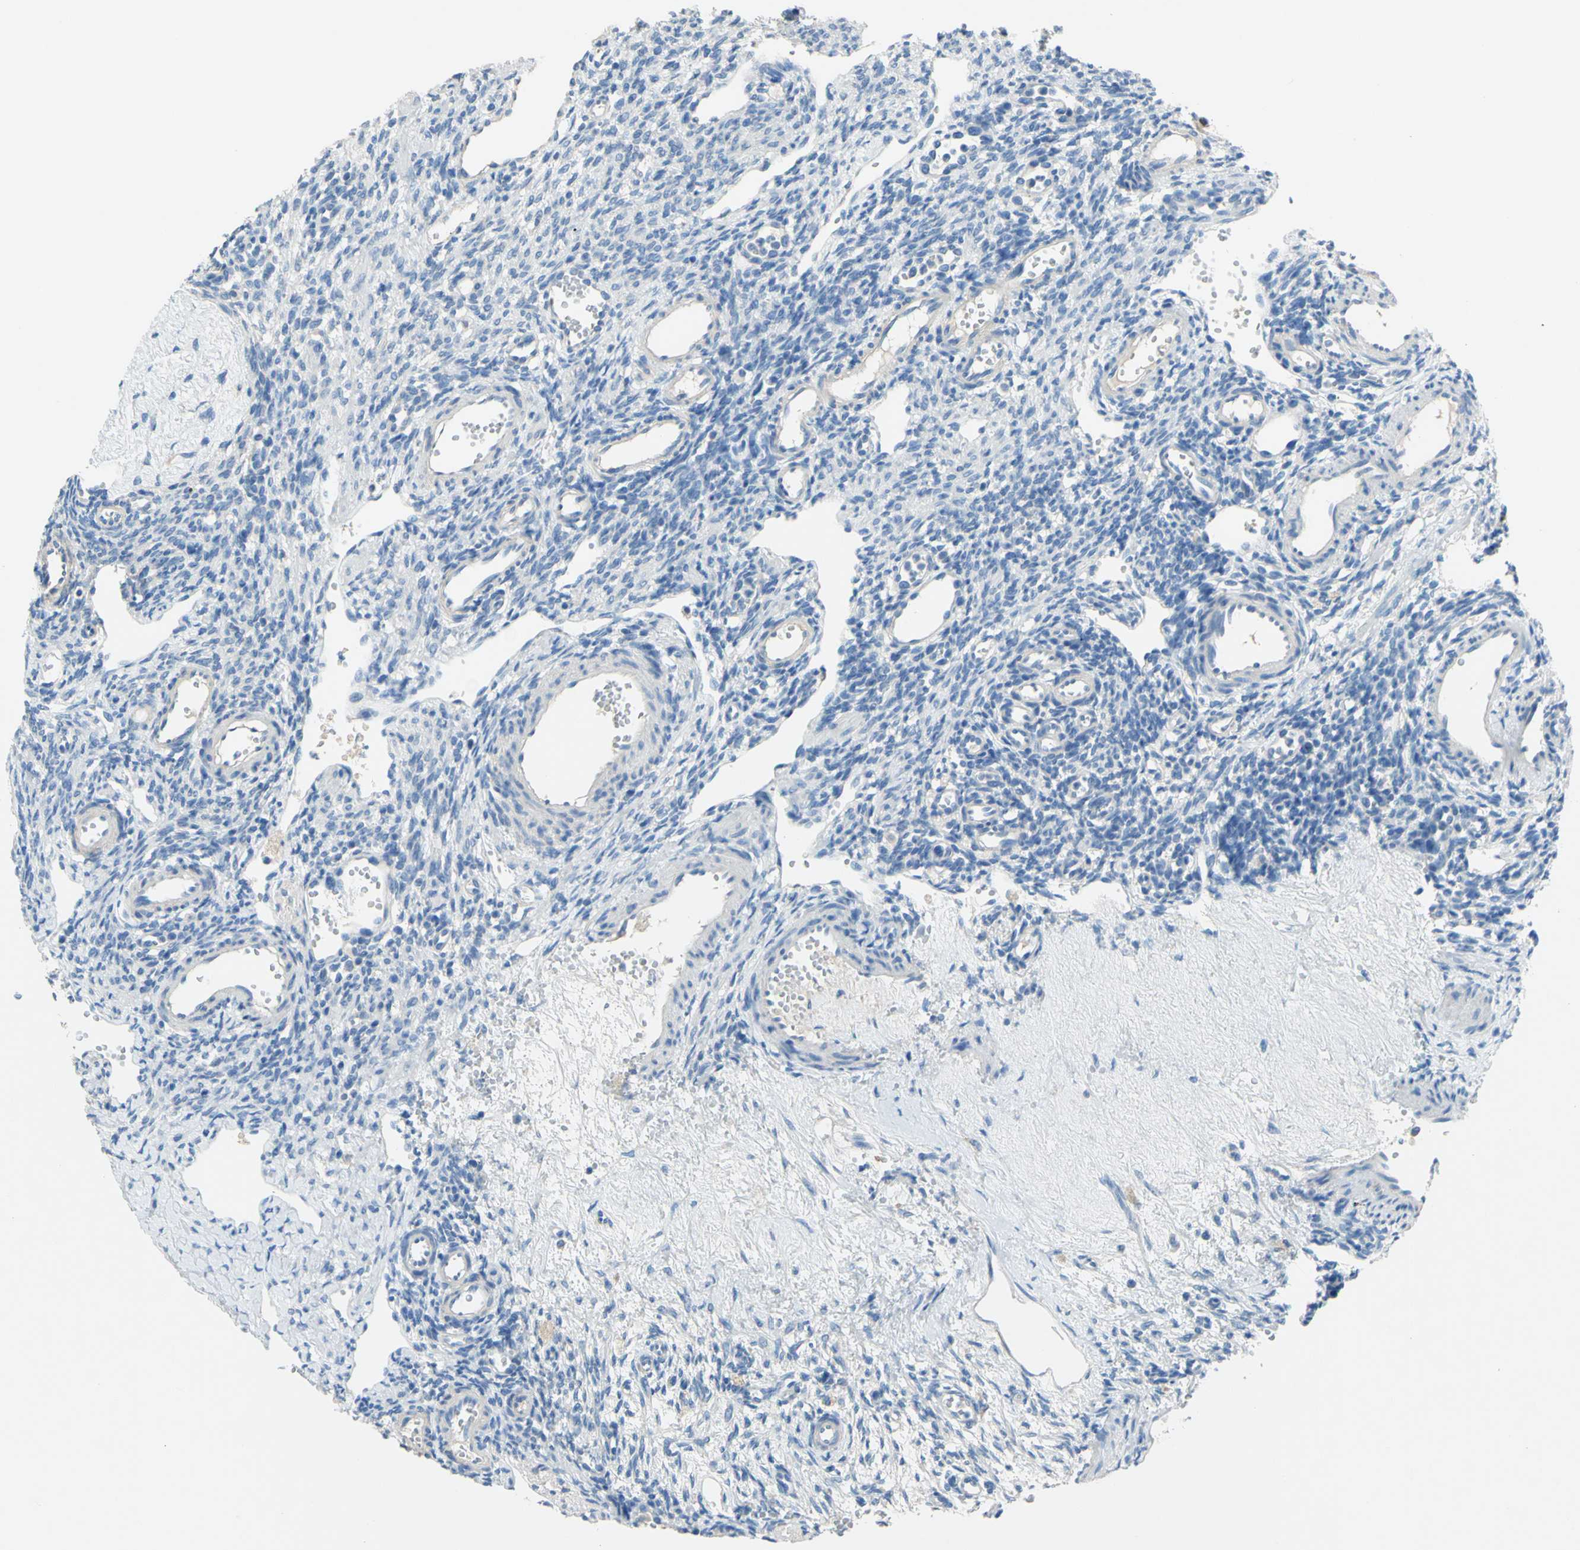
{"staining": {"intensity": "negative", "quantity": "none", "location": "none"}, "tissue": "ovary", "cell_type": "Ovarian stroma cells", "image_type": "normal", "snomed": [{"axis": "morphology", "description": "Normal tissue, NOS"}, {"axis": "topography", "description": "Ovary"}], "caption": "Protein analysis of unremarkable ovary demonstrates no significant staining in ovarian stroma cells.", "gene": "CDH10", "patient": {"sex": "female", "age": 33}}